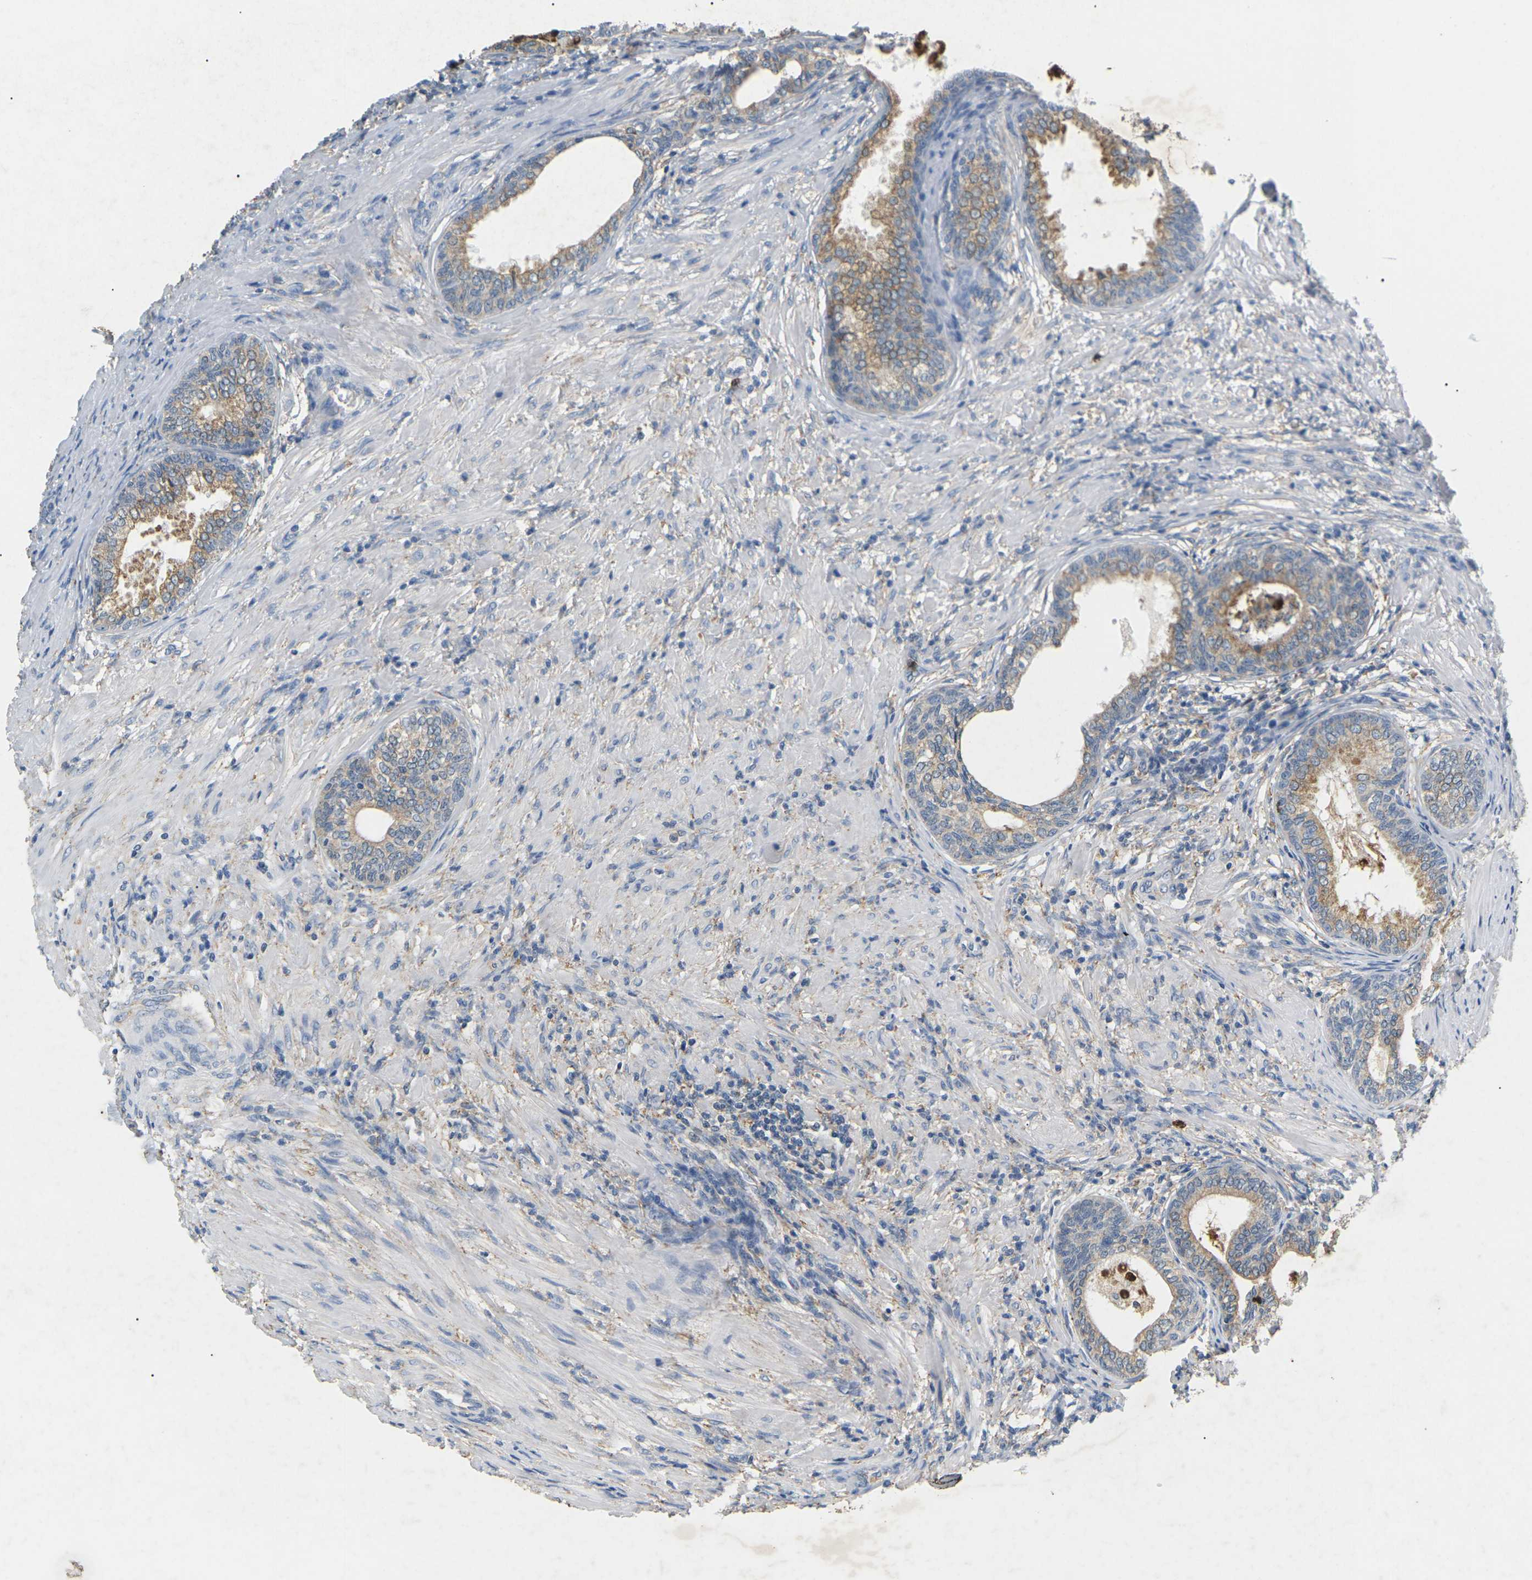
{"staining": {"intensity": "moderate", "quantity": ">75%", "location": "cytoplasmic/membranous"}, "tissue": "prostate", "cell_type": "Glandular cells", "image_type": "normal", "snomed": [{"axis": "morphology", "description": "Normal tissue, NOS"}, {"axis": "topography", "description": "Prostate"}], "caption": "This photomicrograph reveals IHC staining of normal human prostate, with medium moderate cytoplasmic/membranous staining in about >75% of glandular cells.", "gene": "ADM", "patient": {"sex": "male", "age": 76}}